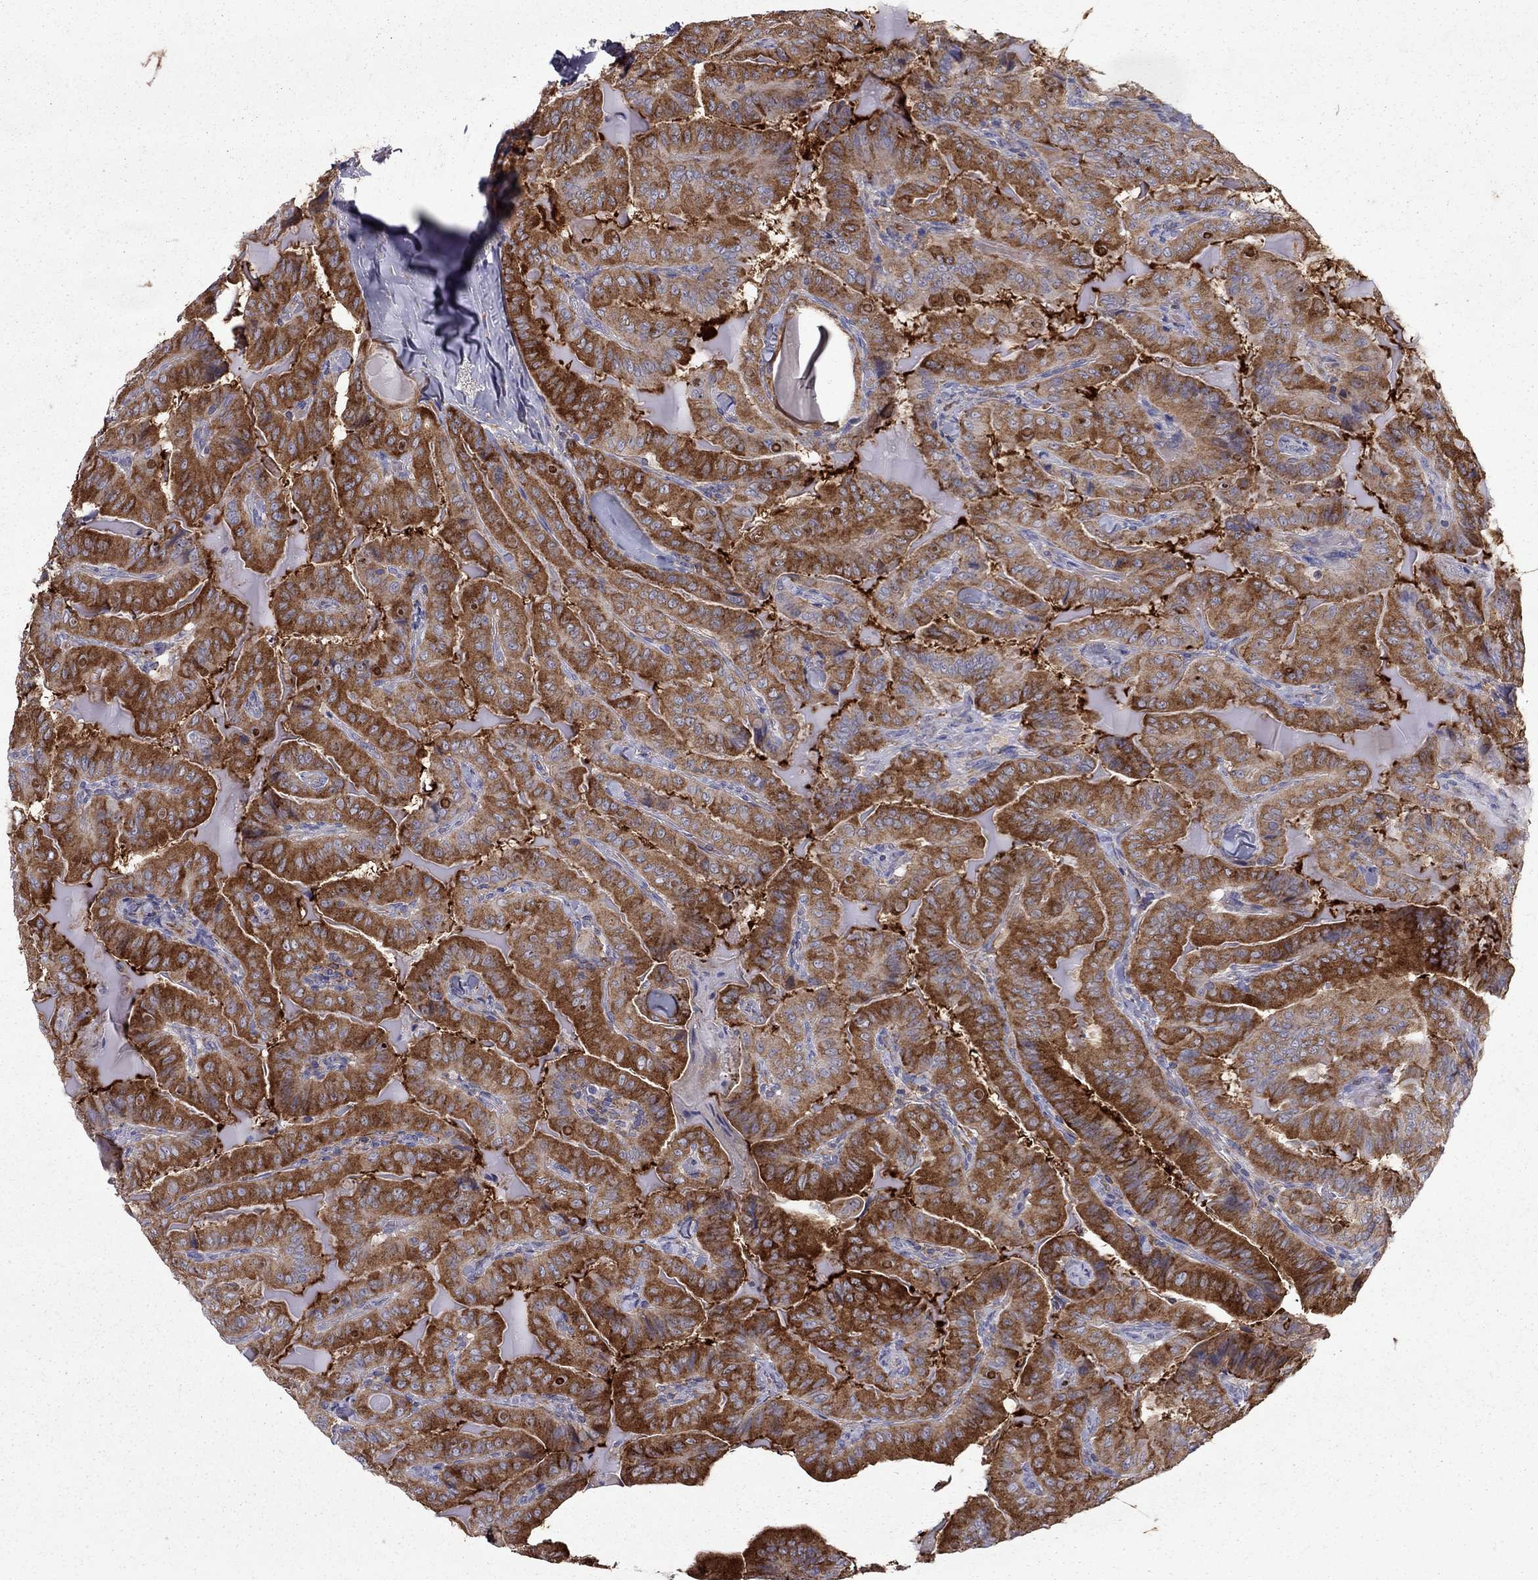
{"staining": {"intensity": "strong", "quantity": ">75%", "location": "cytoplasmic/membranous"}, "tissue": "thyroid cancer", "cell_type": "Tumor cells", "image_type": "cancer", "snomed": [{"axis": "morphology", "description": "Papillary adenocarcinoma, NOS"}, {"axis": "topography", "description": "Thyroid gland"}], "caption": "IHC staining of thyroid cancer (papillary adenocarcinoma), which shows high levels of strong cytoplasmic/membranous expression in approximately >75% of tumor cells indicating strong cytoplasmic/membranous protein staining. The staining was performed using DAB (3,3'-diaminobenzidine) (brown) for protein detection and nuclei were counterstained in hematoxylin (blue).", "gene": "EIF4E3", "patient": {"sex": "female", "age": 68}}